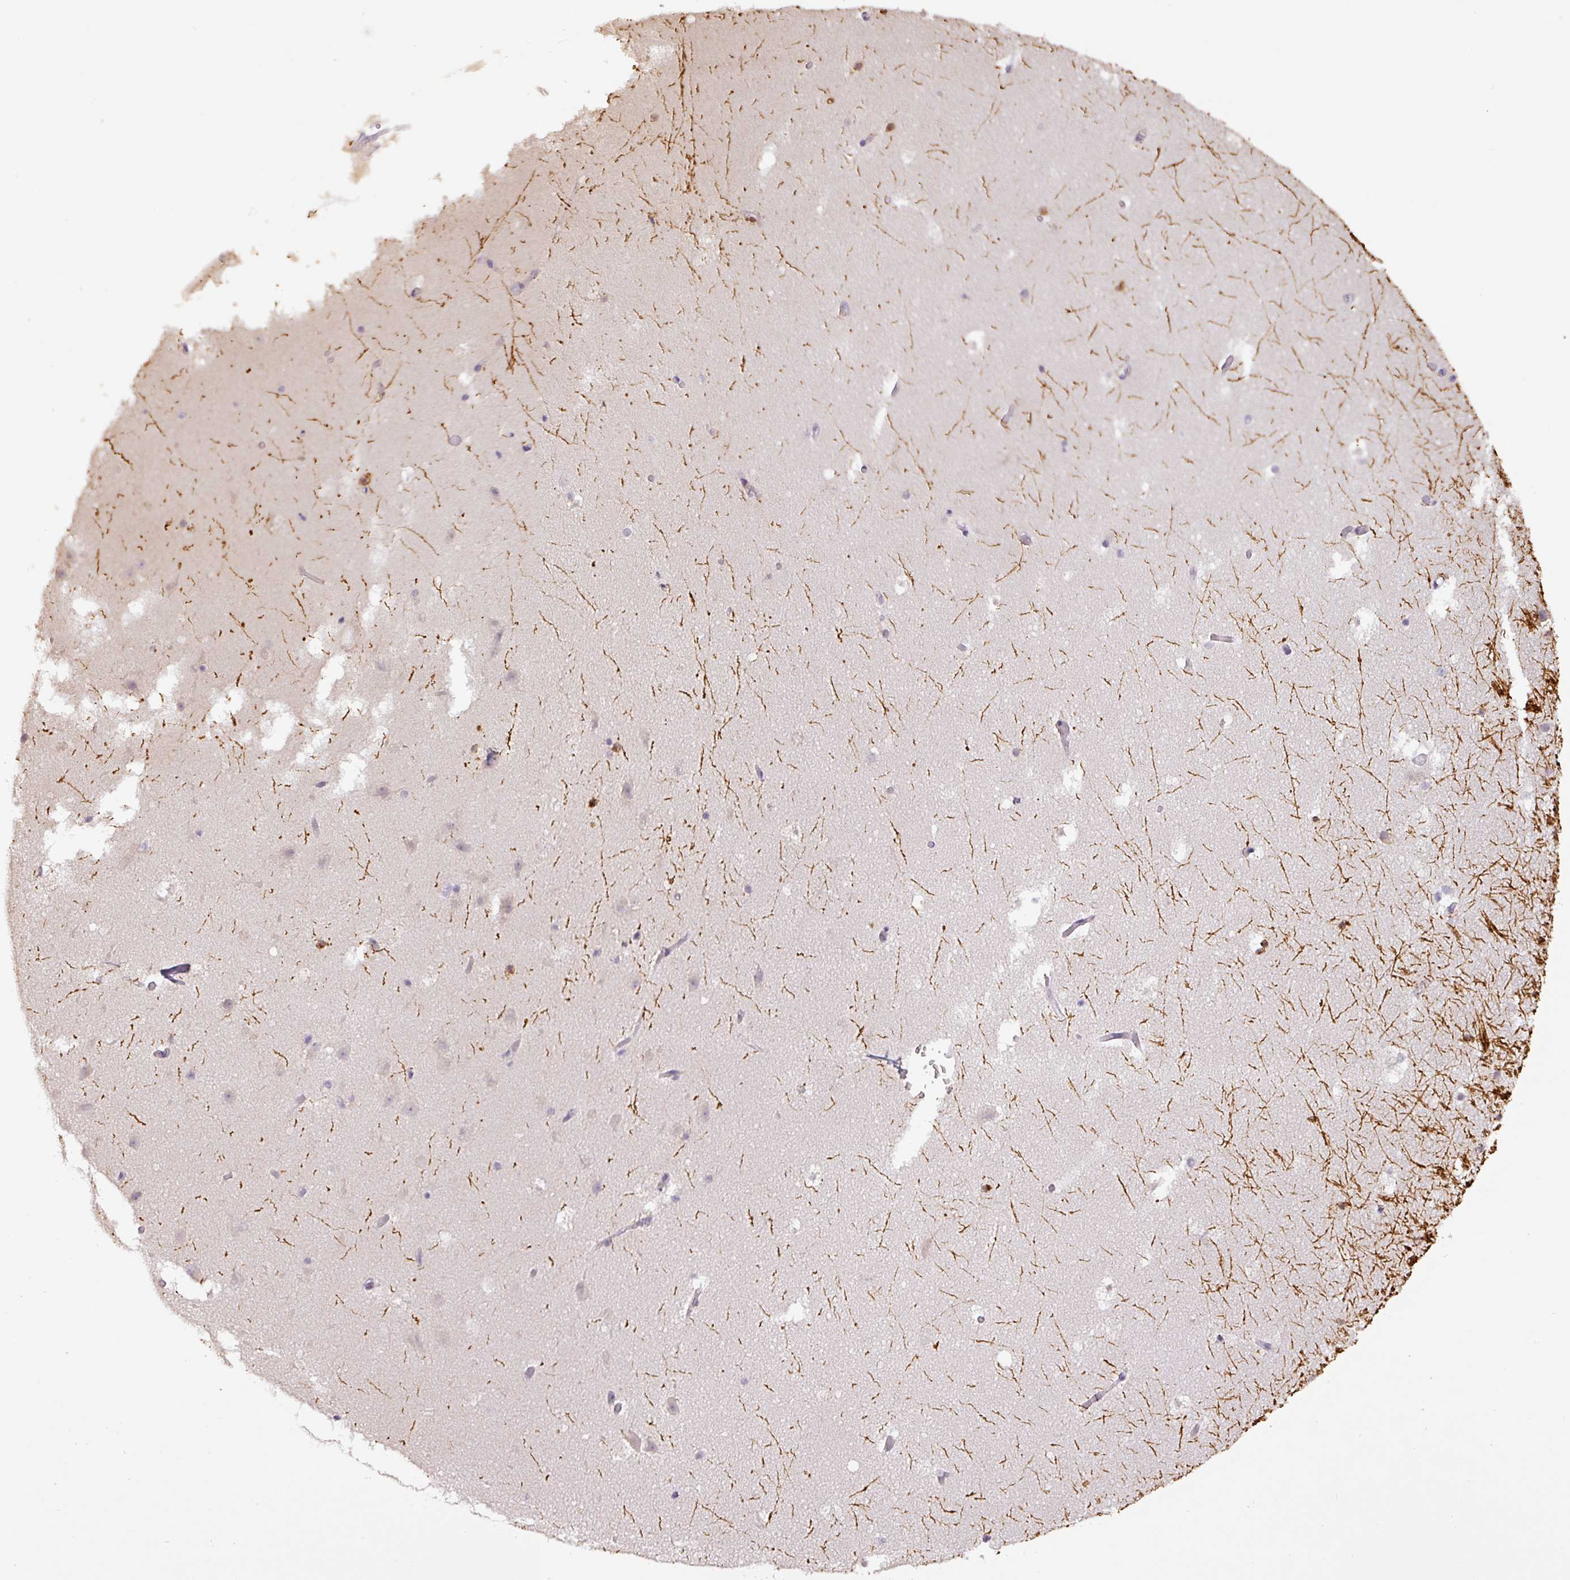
{"staining": {"intensity": "negative", "quantity": "none", "location": "none"}, "tissue": "hippocampus", "cell_type": "Glial cells", "image_type": "normal", "snomed": [{"axis": "morphology", "description": "Normal tissue, NOS"}, {"axis": "topography", "description": "Hippocampus"}], "caption": "IHC photomicrograph of unremarkable hippocampus: human hippocampus stained with DAB (3,3'-diaminobenzidine) shows no significant protein staining in glial cells. (Brightfield microscopy of DAB (3,3'-diaminobenzidine) immunohistochemistry (IHC) at high magnification).", "gene": "DRD5", "patient": {"sex": "female", "age": 52}}